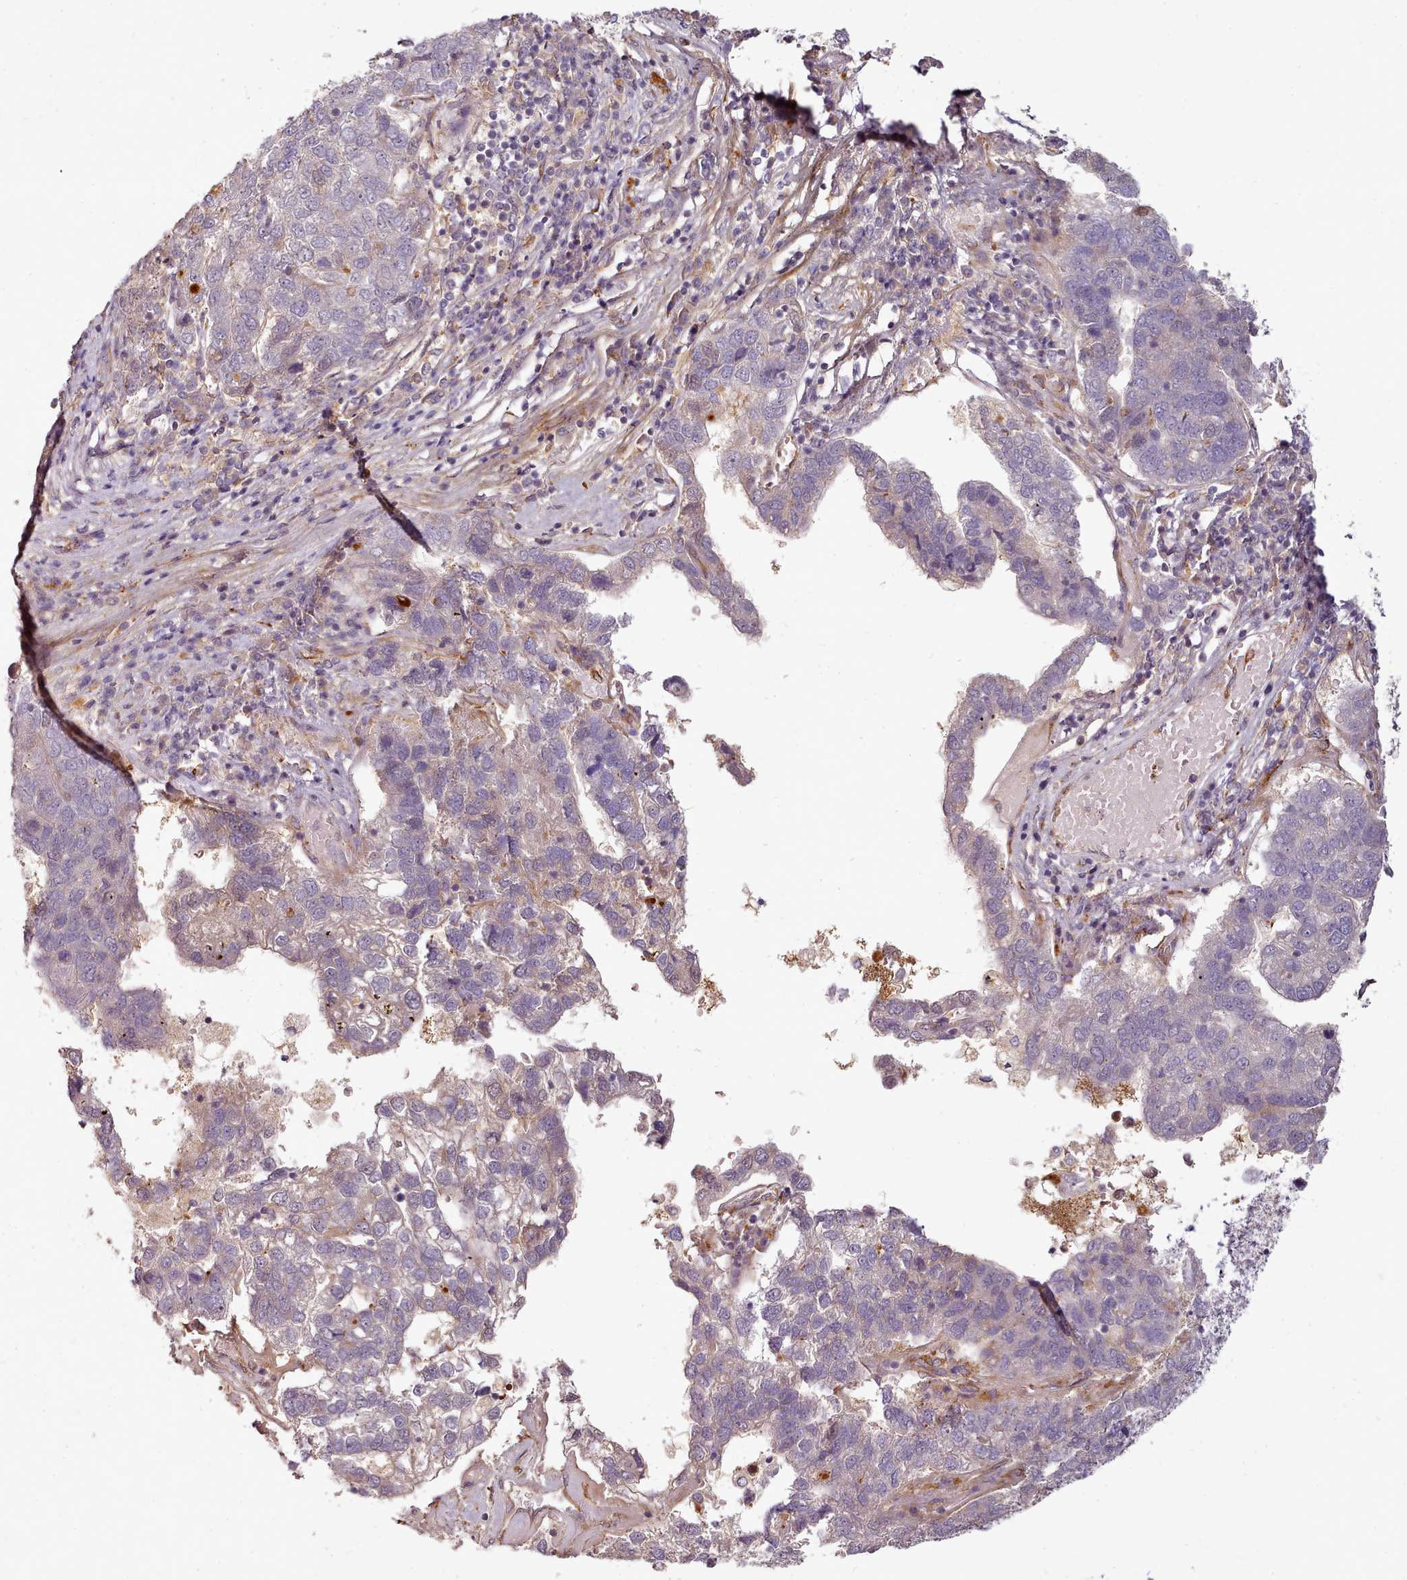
{"staining": {"intensity": "negative", "quantity": "none", "location": "none"}, "tissue": "pancreatic cancer", "cell_type": "Tumor cells", "image_type": "cancer", "snomed": [{"axis": "morphology", "description": "Adenocarcinoma, NOS"}, {"axis": "topography", "description": "Pancreas"}], "caption": "Immunohistochemistry (IHC) image of neoplastic tissue: human pancreatic adenocarcinoma stained with DAB demonstrates no significant protein positivity in tumor cells. Nuclei are stained in blue.", "gene": "C1QTNF5", "patient": {"sex": "female", "age": 61}}